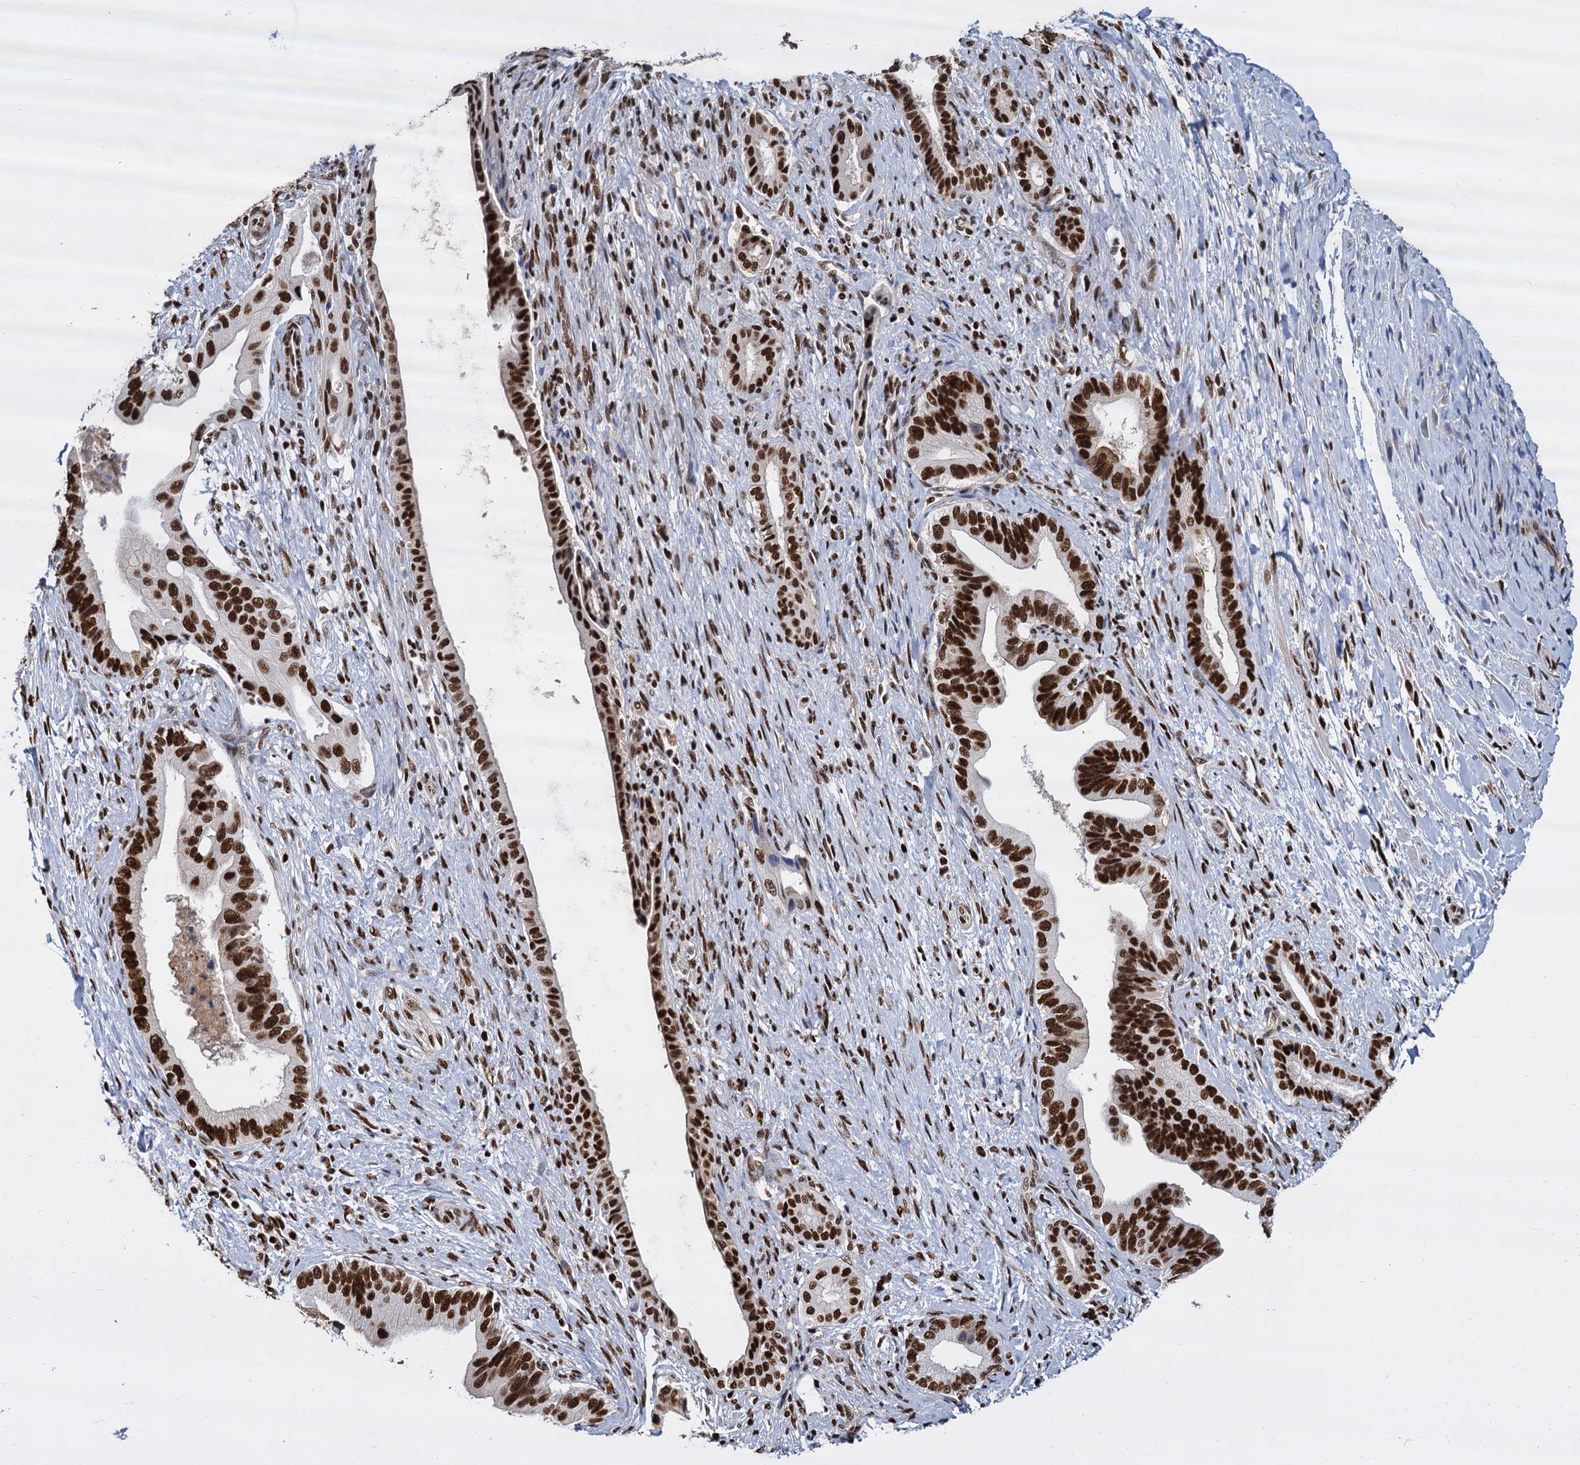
{"staining": {"intensity": "strong", "quantity": ">75%", "location": "nuclear"}, "tissue": "pancreatic cancer", "cell_type": "Tumor cells", "image_type": "cancer", "snomed": [{"axis": "morphology", "description": "Adenocarcinoma, NOS"}, {"axis": "topography", "description": "Pancreas"}], "caption": "Immunohistochemistry (DAB (3,3'-diaminobenzidine)) staining of pancreatic cancer (adenocarcinoma) exhibits strong nuclear protein expression in about >75% of tumor cells.", "gene": "DCPS", "patient": {"sex": "female", "age": 55}}